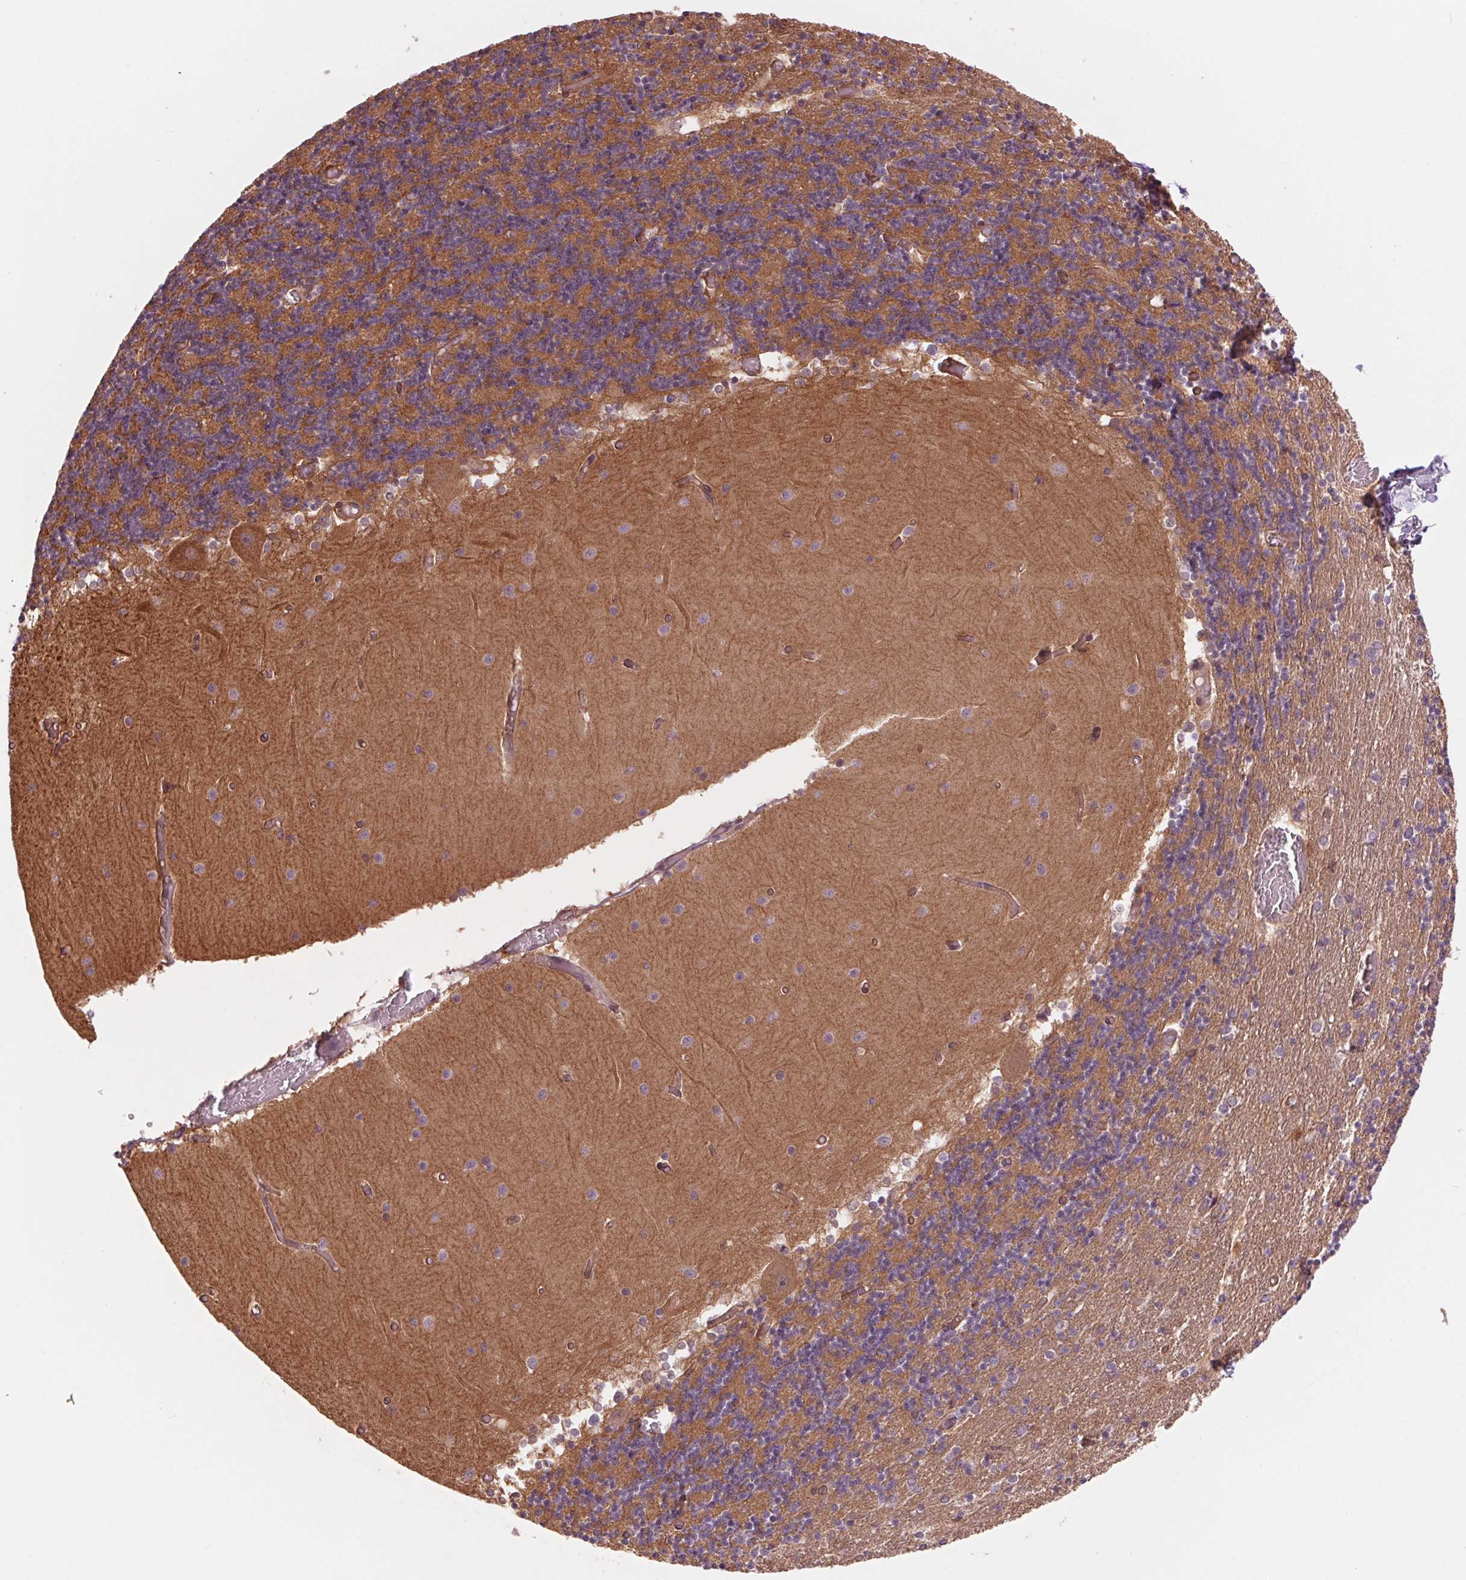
{"staining": {"intensity": "moderate", "quantity": ">75%", "location": "cytoplasmic/membranous"}, "tissue": "cerebellum", "cell_type": "Cells in granular layer", "image_type": "normal", "snomed": [{"axis": "morphology", "description": "Normal tissue, NOS"}, {"axis": "topography", "description": "Cerebellum"}], "caption": "Protein expression analysis of unremarkable human cerebellum reveals moderate cytoplasmic/membranous staining in about >75% of cells in granular layer.", "gene": "SH3RF2", "patient": {"sex": "female", "age": 28}}